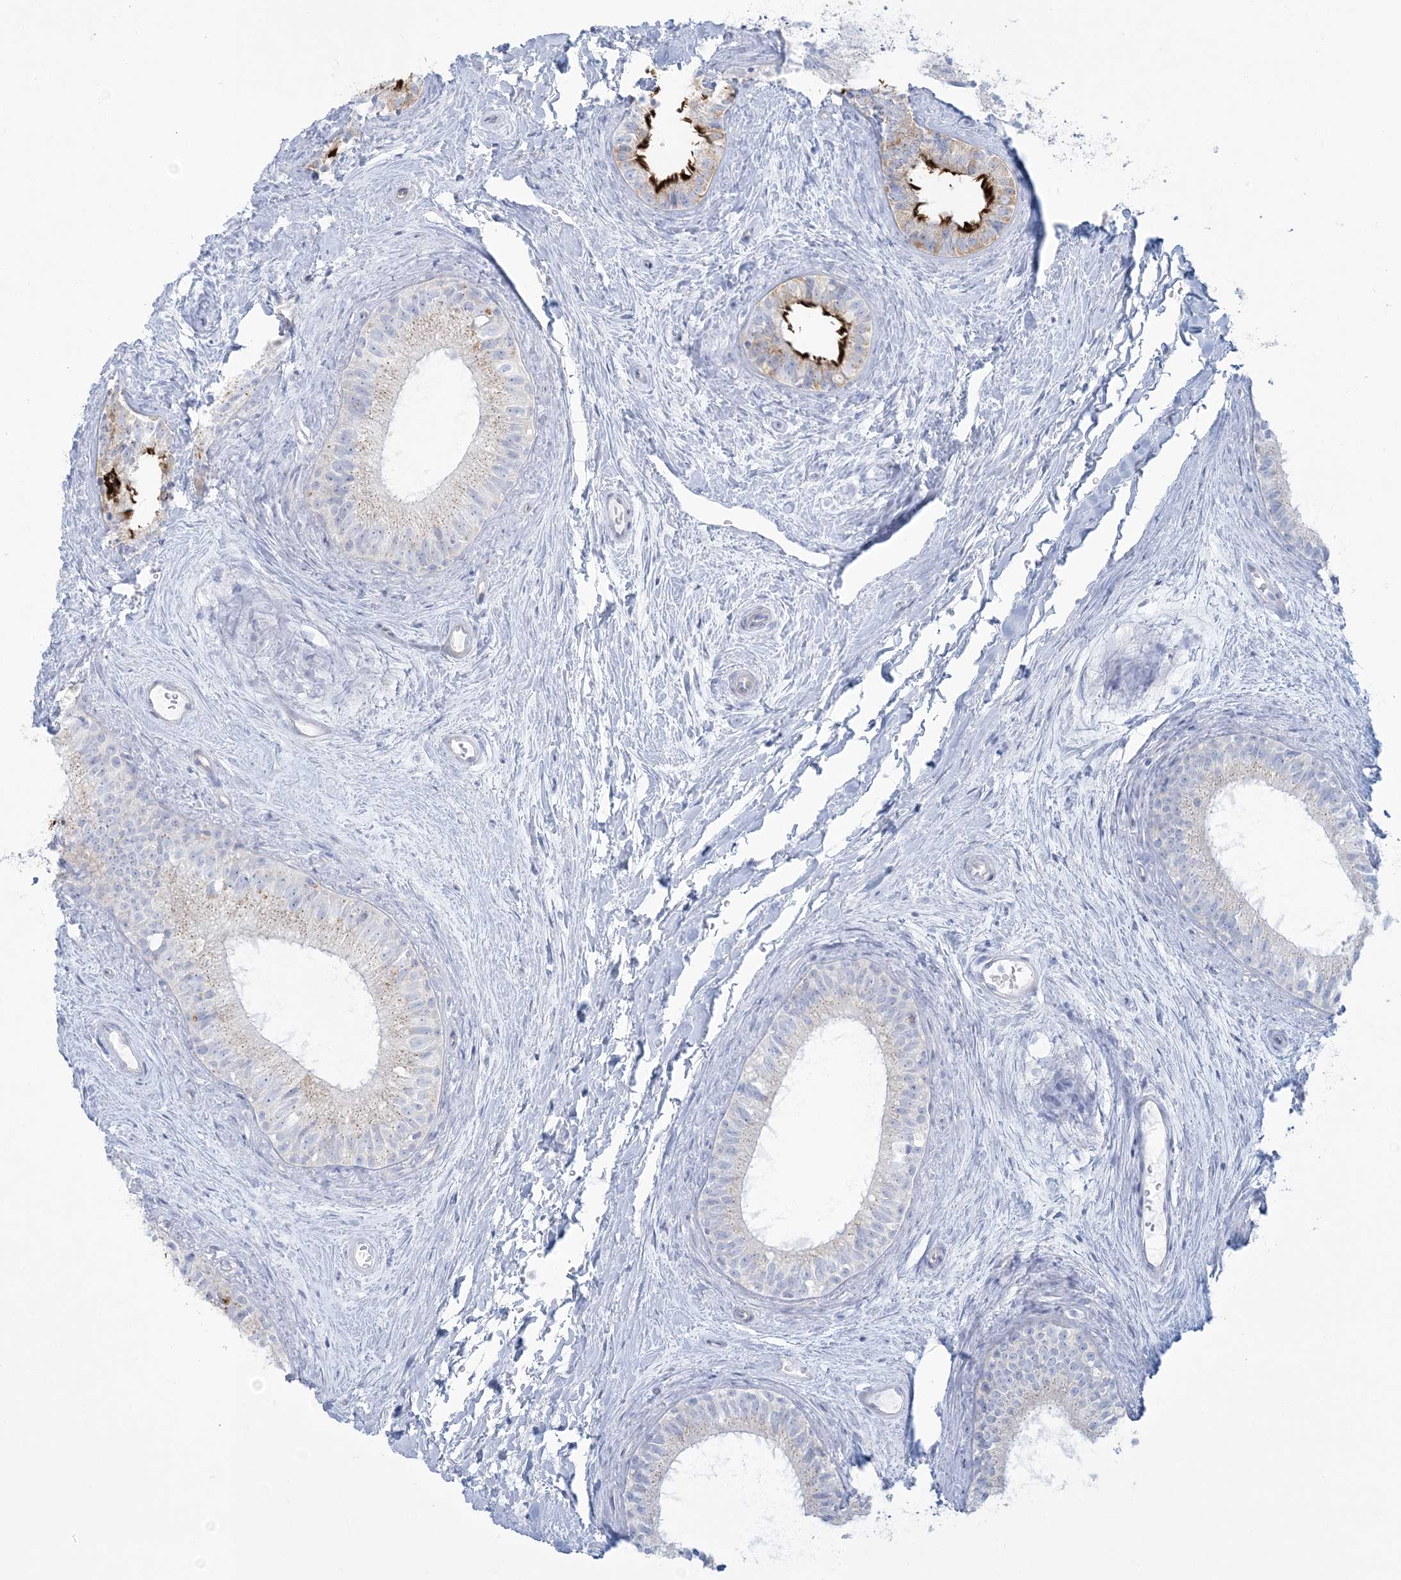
{"staining": {"intensity": "negative", "quantity": "none", "location": "none"}, "tissue": "epididymis", "cell_type": "Glandular cells", "image_type": "normal", "snomed": [{"axis": "morphology", "description": "Normal tissue, NOS"}, {"axis": "topography", "description": "Epididymis"}], "caption": "This is an immunohistochemistry (IHC) micrograph of benign human epididymis. There is no staining in glandular cells.", "gene": "ADGB", "patient": {"sex": "male", "age": 71}}